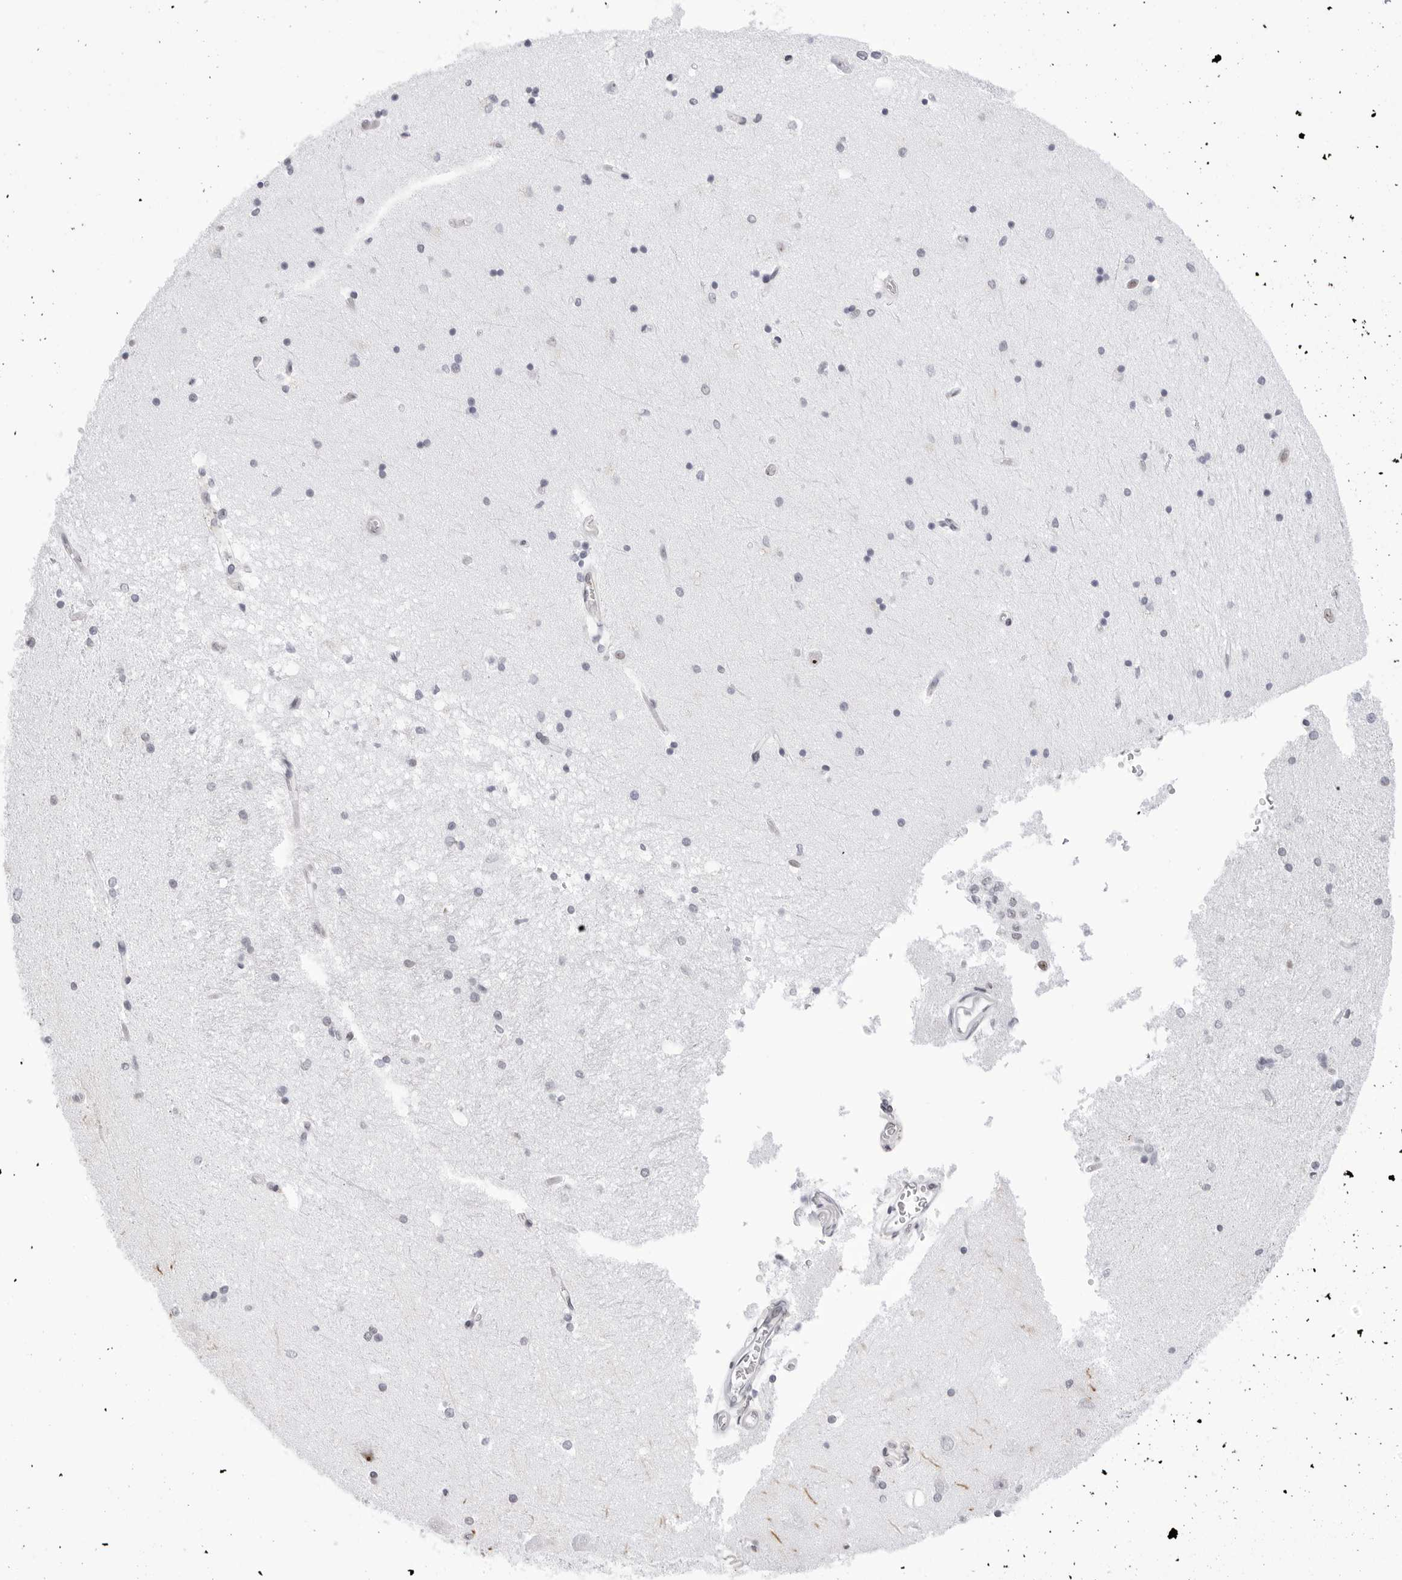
{"staining": {"intensity": "negative", "quantity": "none", "location": "none"}, "tissue": "hippocampus", "cell_type": "Glial cells", "image_type": "normal", "snomed": [{"axis": "morphology", "description": "Normal tissue, NOS"}, {"axis": "topography", "description": "Hippocampus"}], "caption": "DAB (3,3'-diaminobenzidine) immunohistochemical staining of normal hippocampus demonstrates no significant staining in glial cells.", "gene": "C1orf162", "patient": {"sex": "male", "age": 45}}